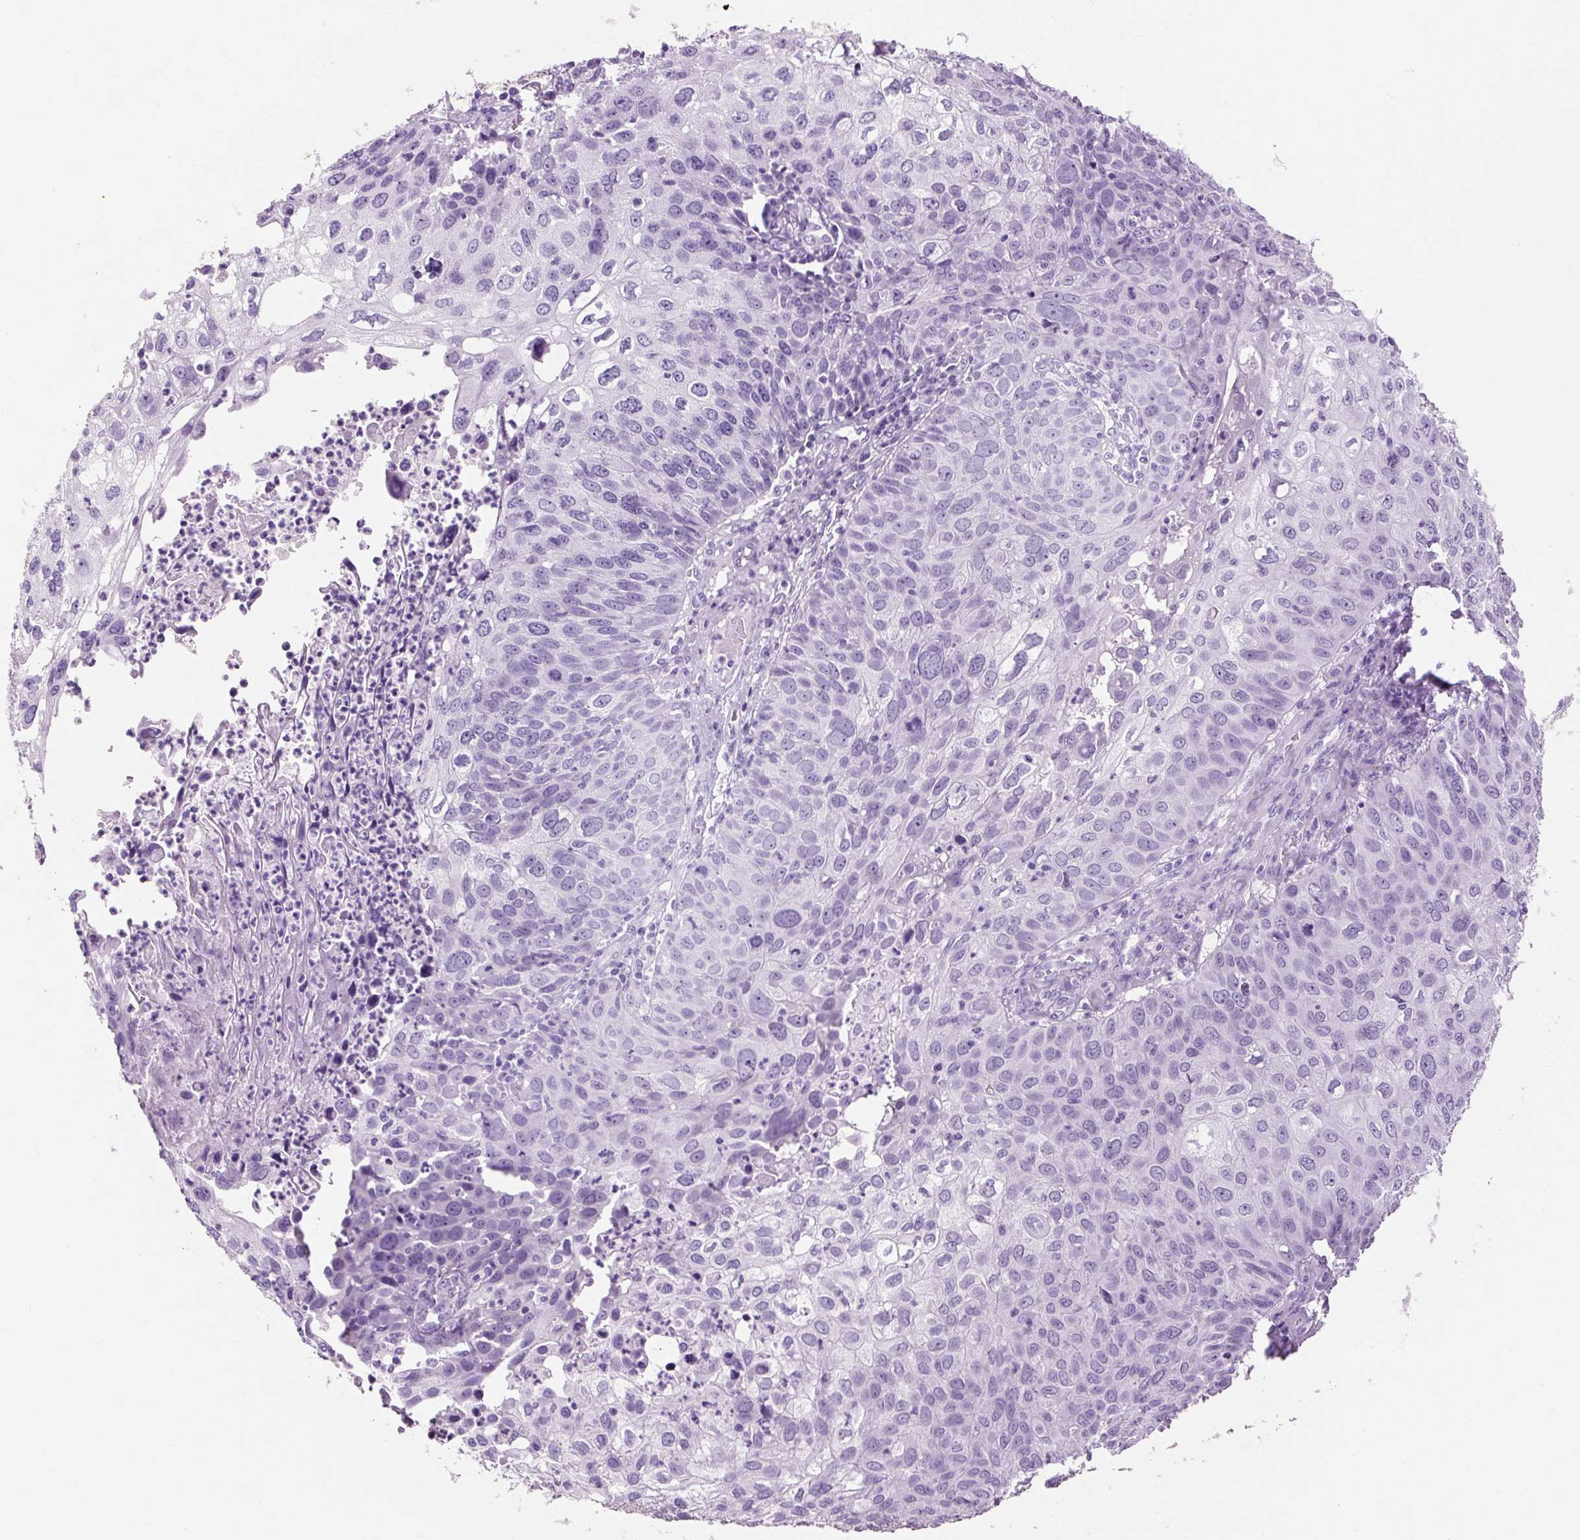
{"staining": {"intensity": "negative", "quantity": "none", "location": "none"}, "tissue": "skin cancer", "cell_type": "Tumor cells", "image_type": "cancer", "snomed": [{"axis": "morphology", "description": "Squamous cell carcinoma, NOS"}, {"axis": "topography", "description": "Skin"}], "caption": "DAB immunohistochemical staining of human skin cancer demonstrates no significant staining in tumor cells.", "gene": "TMEM89", "patient": {"sex": "male", "age": 87}}